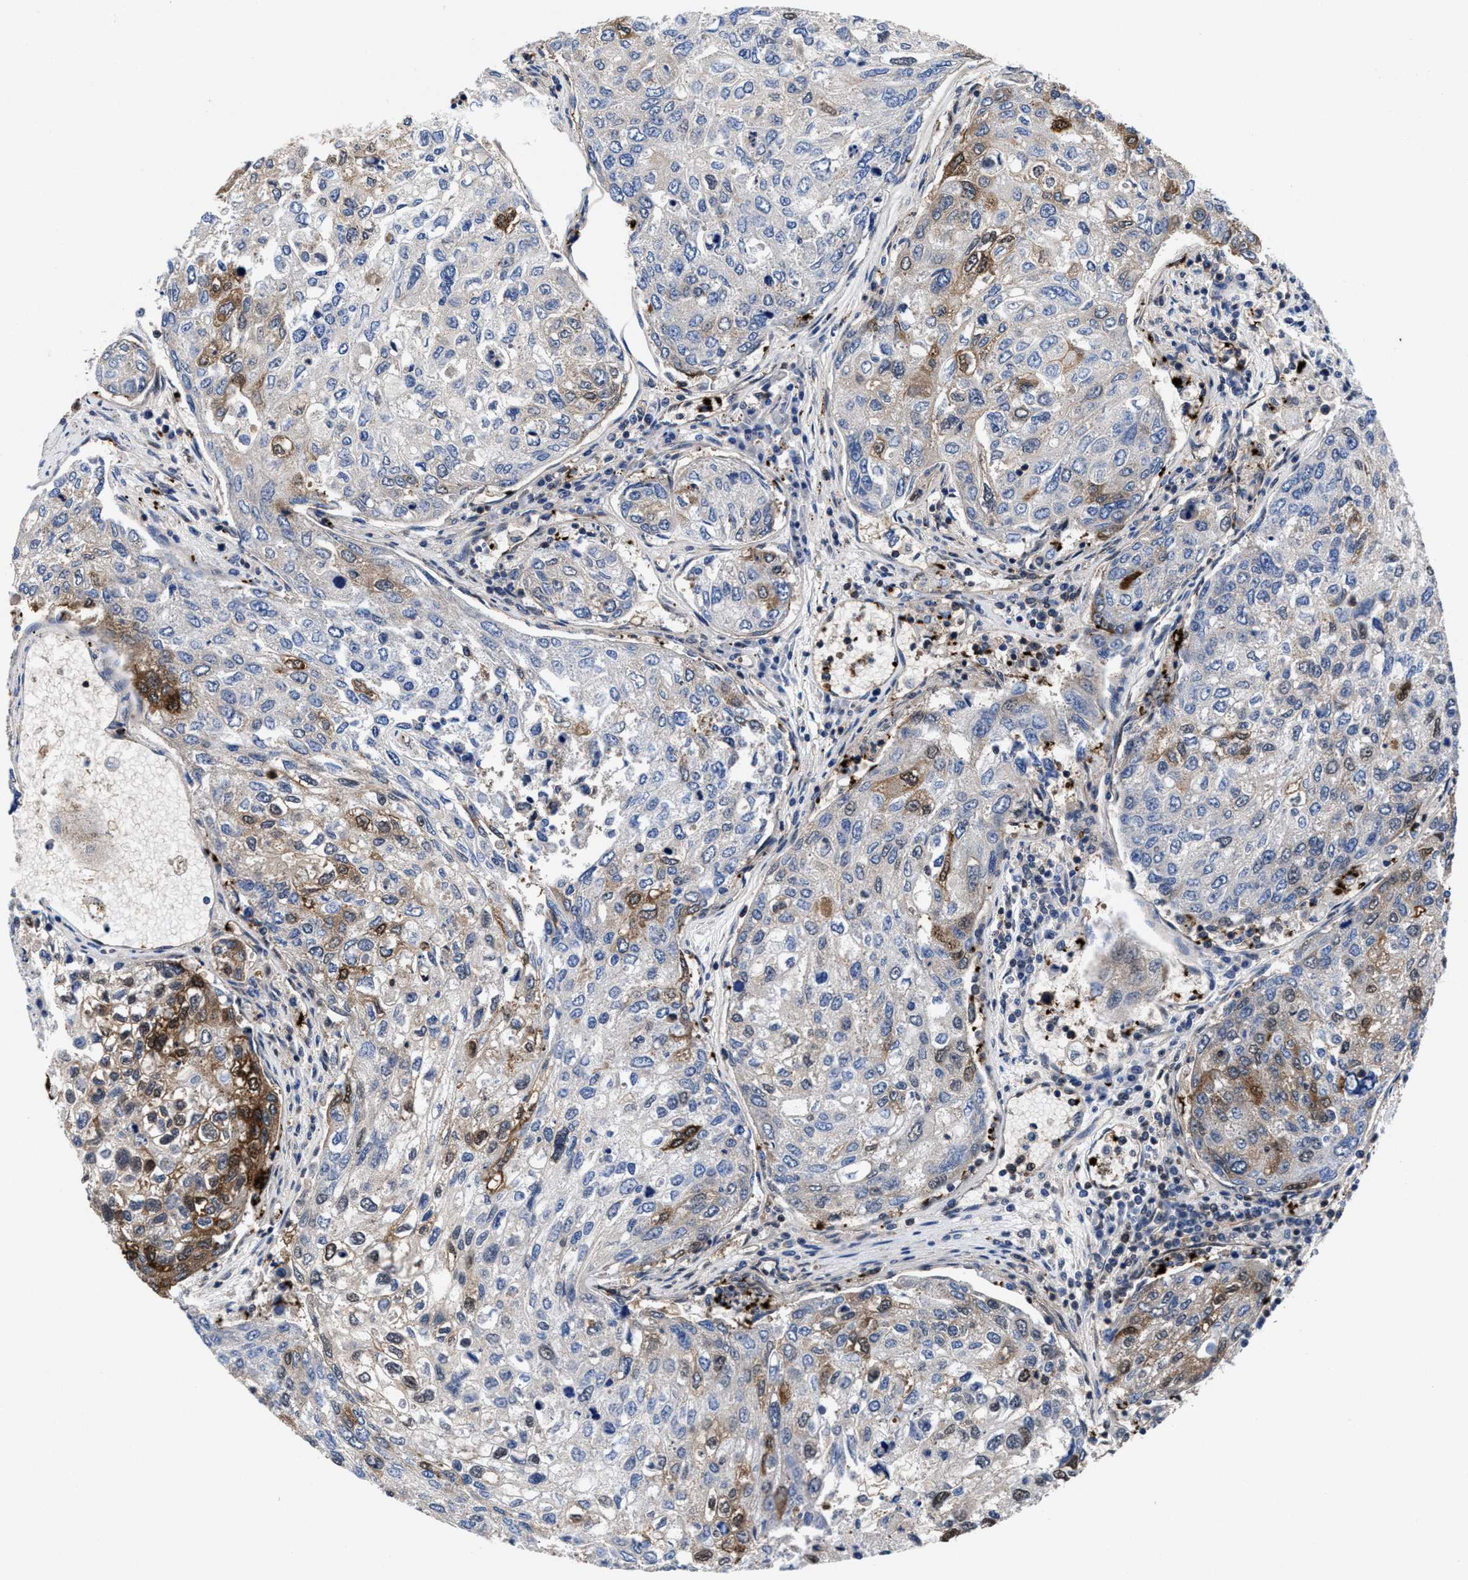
{"staining": {"intensity": "moderate", "quantity": "<25%", "location": "cytoplasmic/membranous"}, "tissue": "urothelial cancer", "cell_type": "Tumor cells", "image_type": "cancer", "snomed": [{"axis": "morphology", "description": "Urothelial carcinoma, High grade"}, {"axis": "topography", "description": "Lymph node"}, {"axis": "topography", "description": "Urinary bladder"}], "caption": "High-power microscopy captured an IHC photomicrograph of urothelial cancer, revealing moderate cytoplasmic/membranous expression in about <25% of tumor cells.", "gene": "ACLY", "patient": {"sex": "male", "age": 51}}